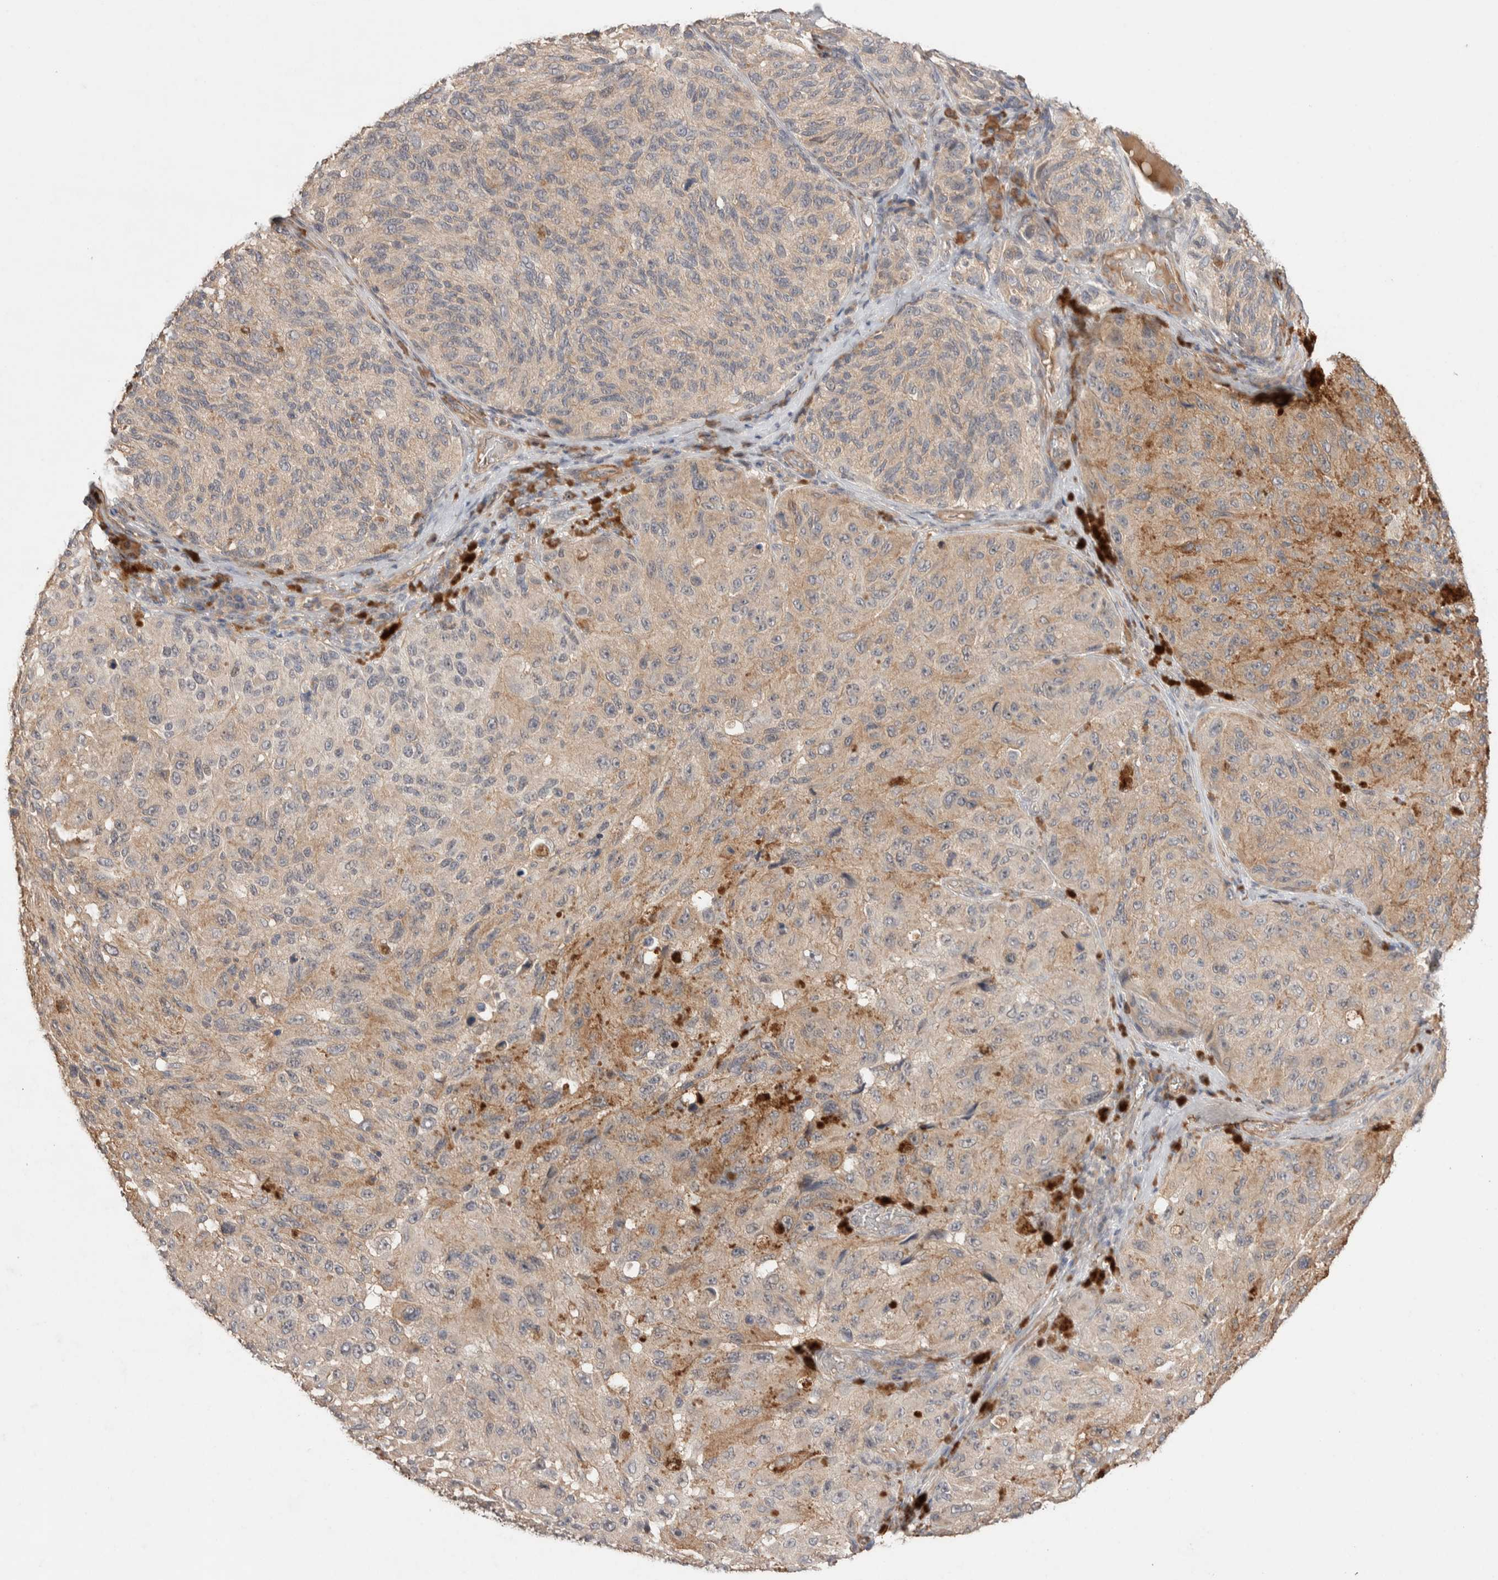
{"staining": {"intensity": "weak", "quantity": ">75%", "location": "cytoplasmic/membranous"}, "tissue": "melanoma", "cell_type": "Tumor cells", "image_type": "cancer", "snomed": [{"axis": "morphology", "description": "Malignant melanoma, NOS"}, {"axis": "topography", "description": "Skin"}], "caption": "Immunohistochemical staining of human malignant melanoma demonstrates low levels of weak cytoplasmic/membranous staining in about >75% of tumor cells. (DAB IHC with brightfield microscopy, high magnification).", "gene": "WDR91", "patient": {"sex": "female", "age": 73}}